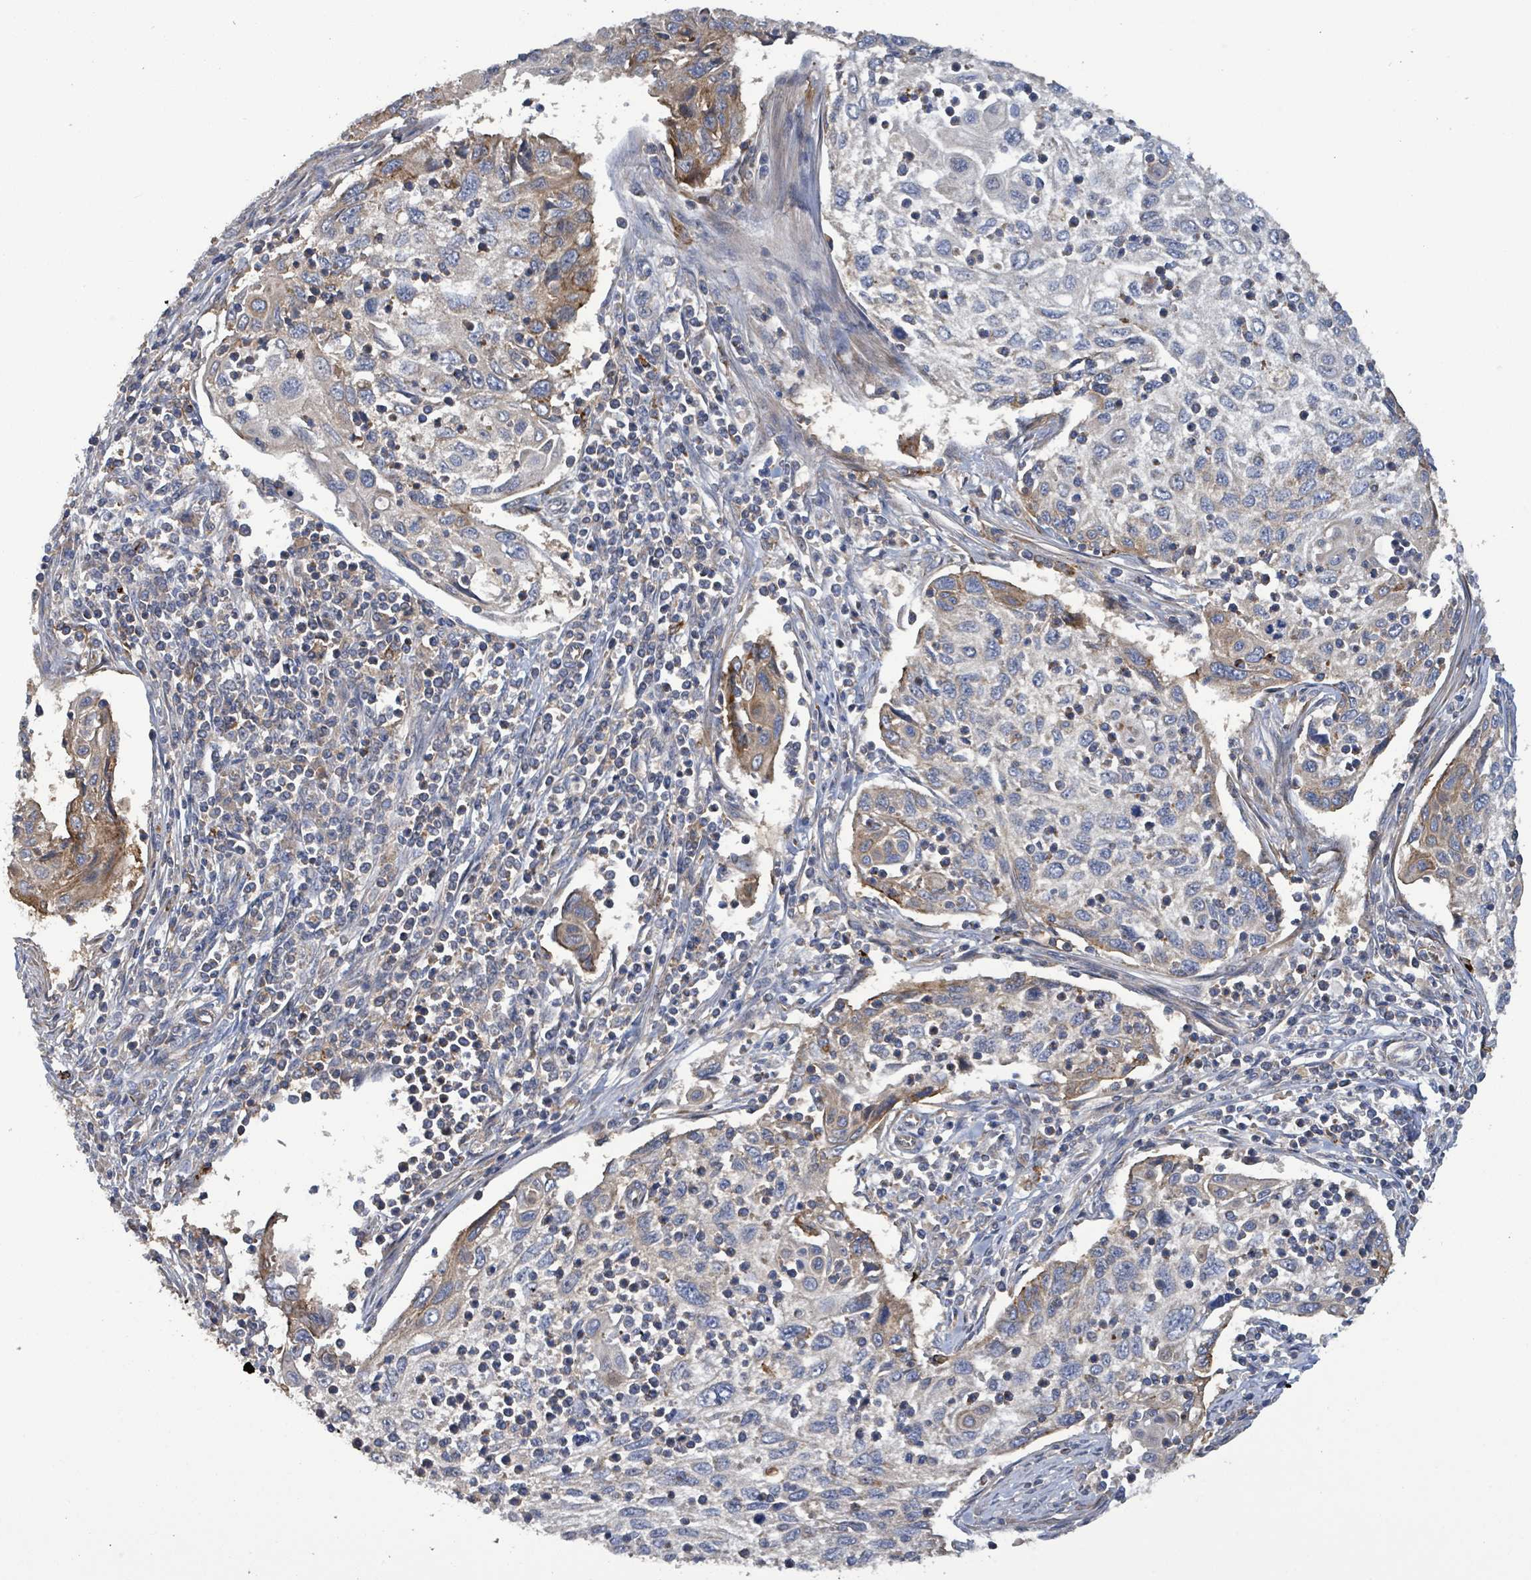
{"staining": {"intensity": "weak", "quantity": "<25%", "location": "cytoplasmic/membranous"}, "tissue": "cervical cancer", "cell_type": "Tumor cells", "image_type": "cancer", "snomed": [{"axis": "morphology", "description": "Squamous cell carcinoma, NOS"}, {"axis": "topography", "description": "Cervix"}], "caption": "Tumor cells are negative for protein expression in human squamous cell carcinoma (cervical). (DAB IHC with hematoxylin counter stain).", "gene": "PLAAT1", "patient": {"sex": "female", "age": 70}}